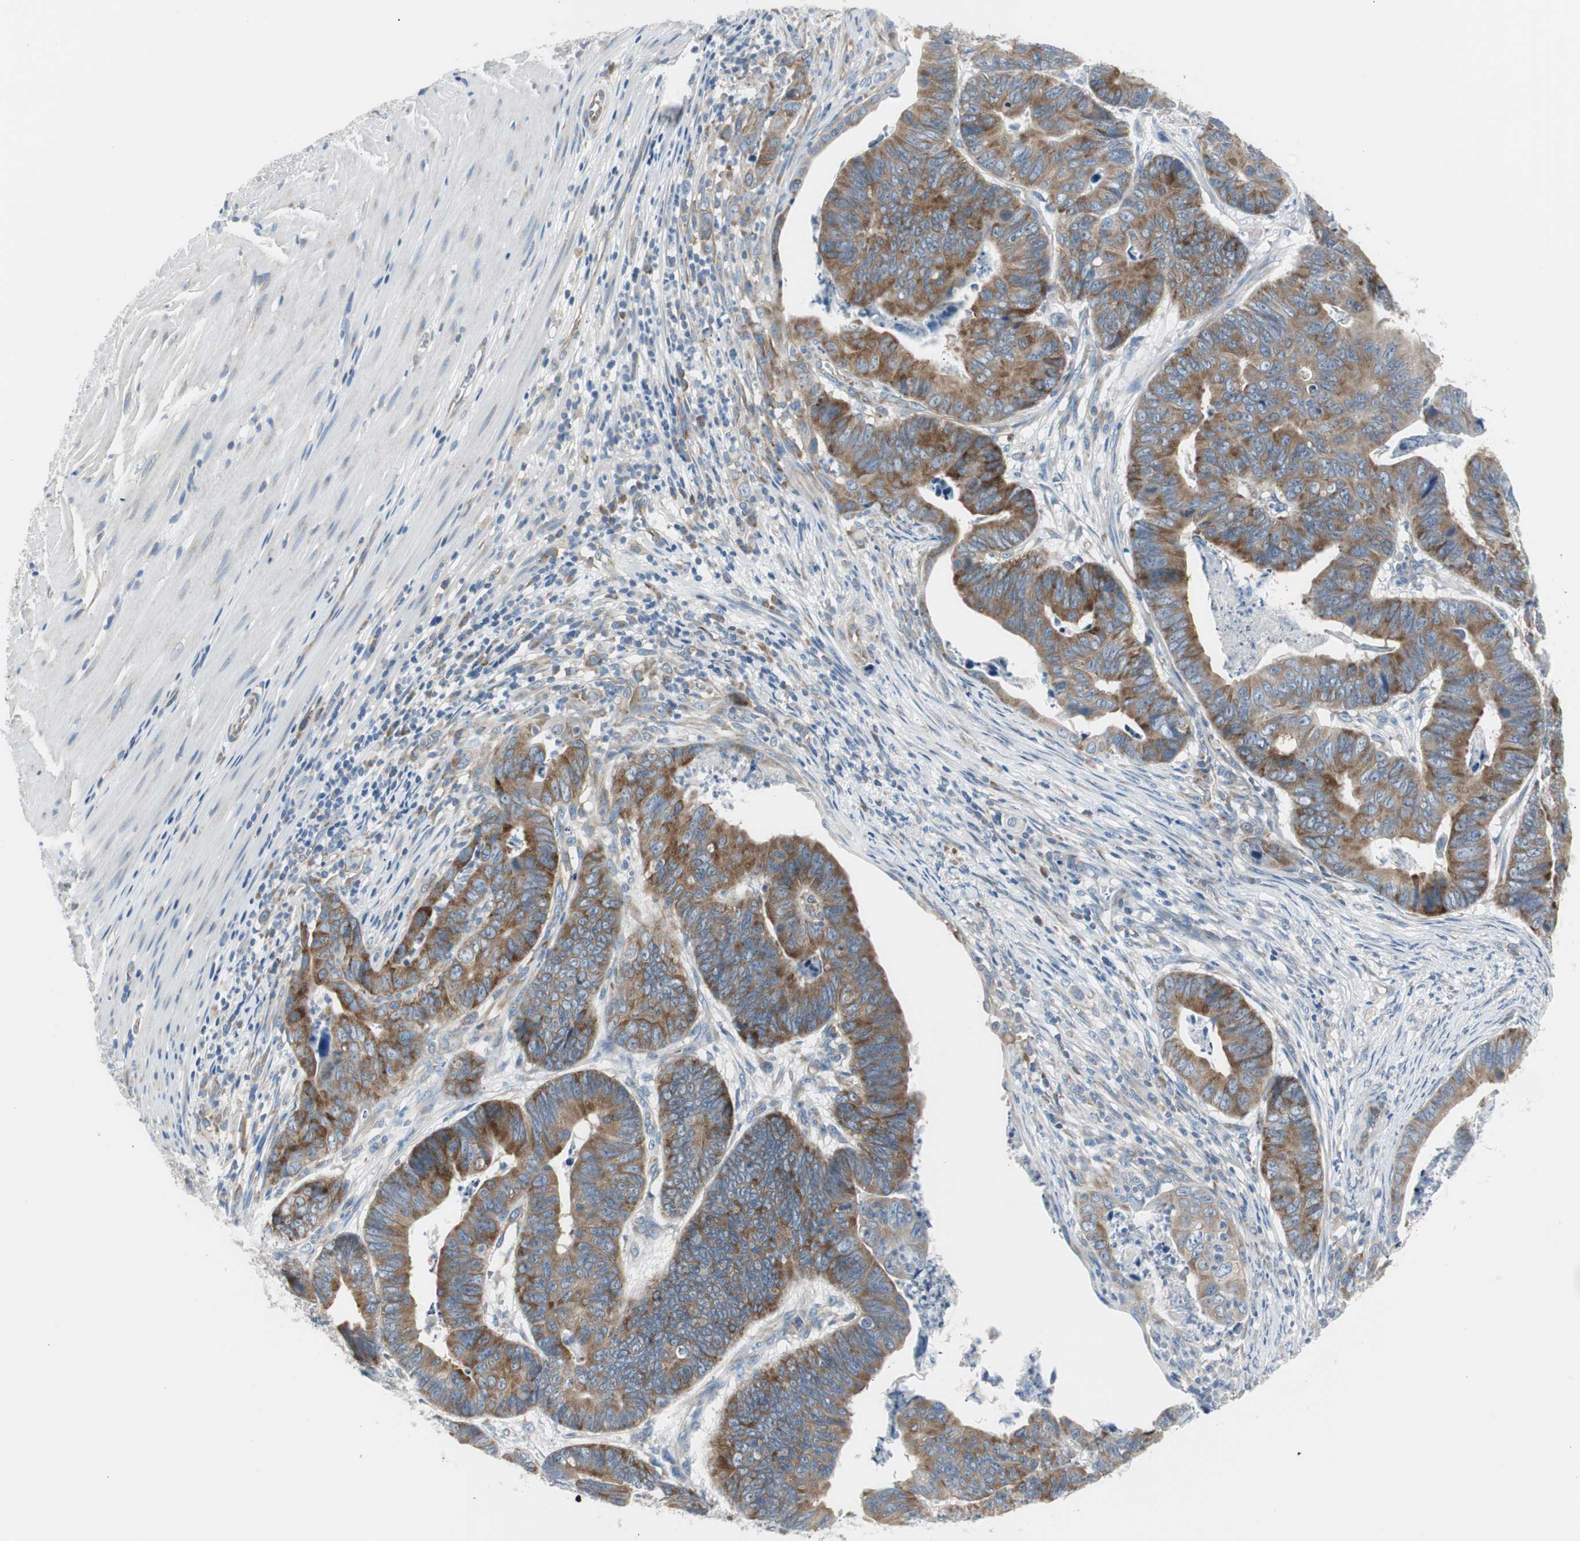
{"staining": {"intensity": "strong", "quantity": ">75%", "location": "cytoplasmic/membranous"}, "tissue": "stomach cancer", "cell_type": "Tumor cells", "image_type": "cancer", "snomed": [{"axis": "morphology", "description": "Adenocarcinoma, NOS"}, {"axis": "topography", "description": "Stomach, lower"}], "caption": "An immunohistochemistry photomicrograph of tumor tissue is shown. Protein staining in brown highlights strong cytoplasmic/membranous positivity in adenocarcinoma (stomach) within tumor cells.", "gene": "RPS12", "patient": {"sex": "male", "age": 77}}